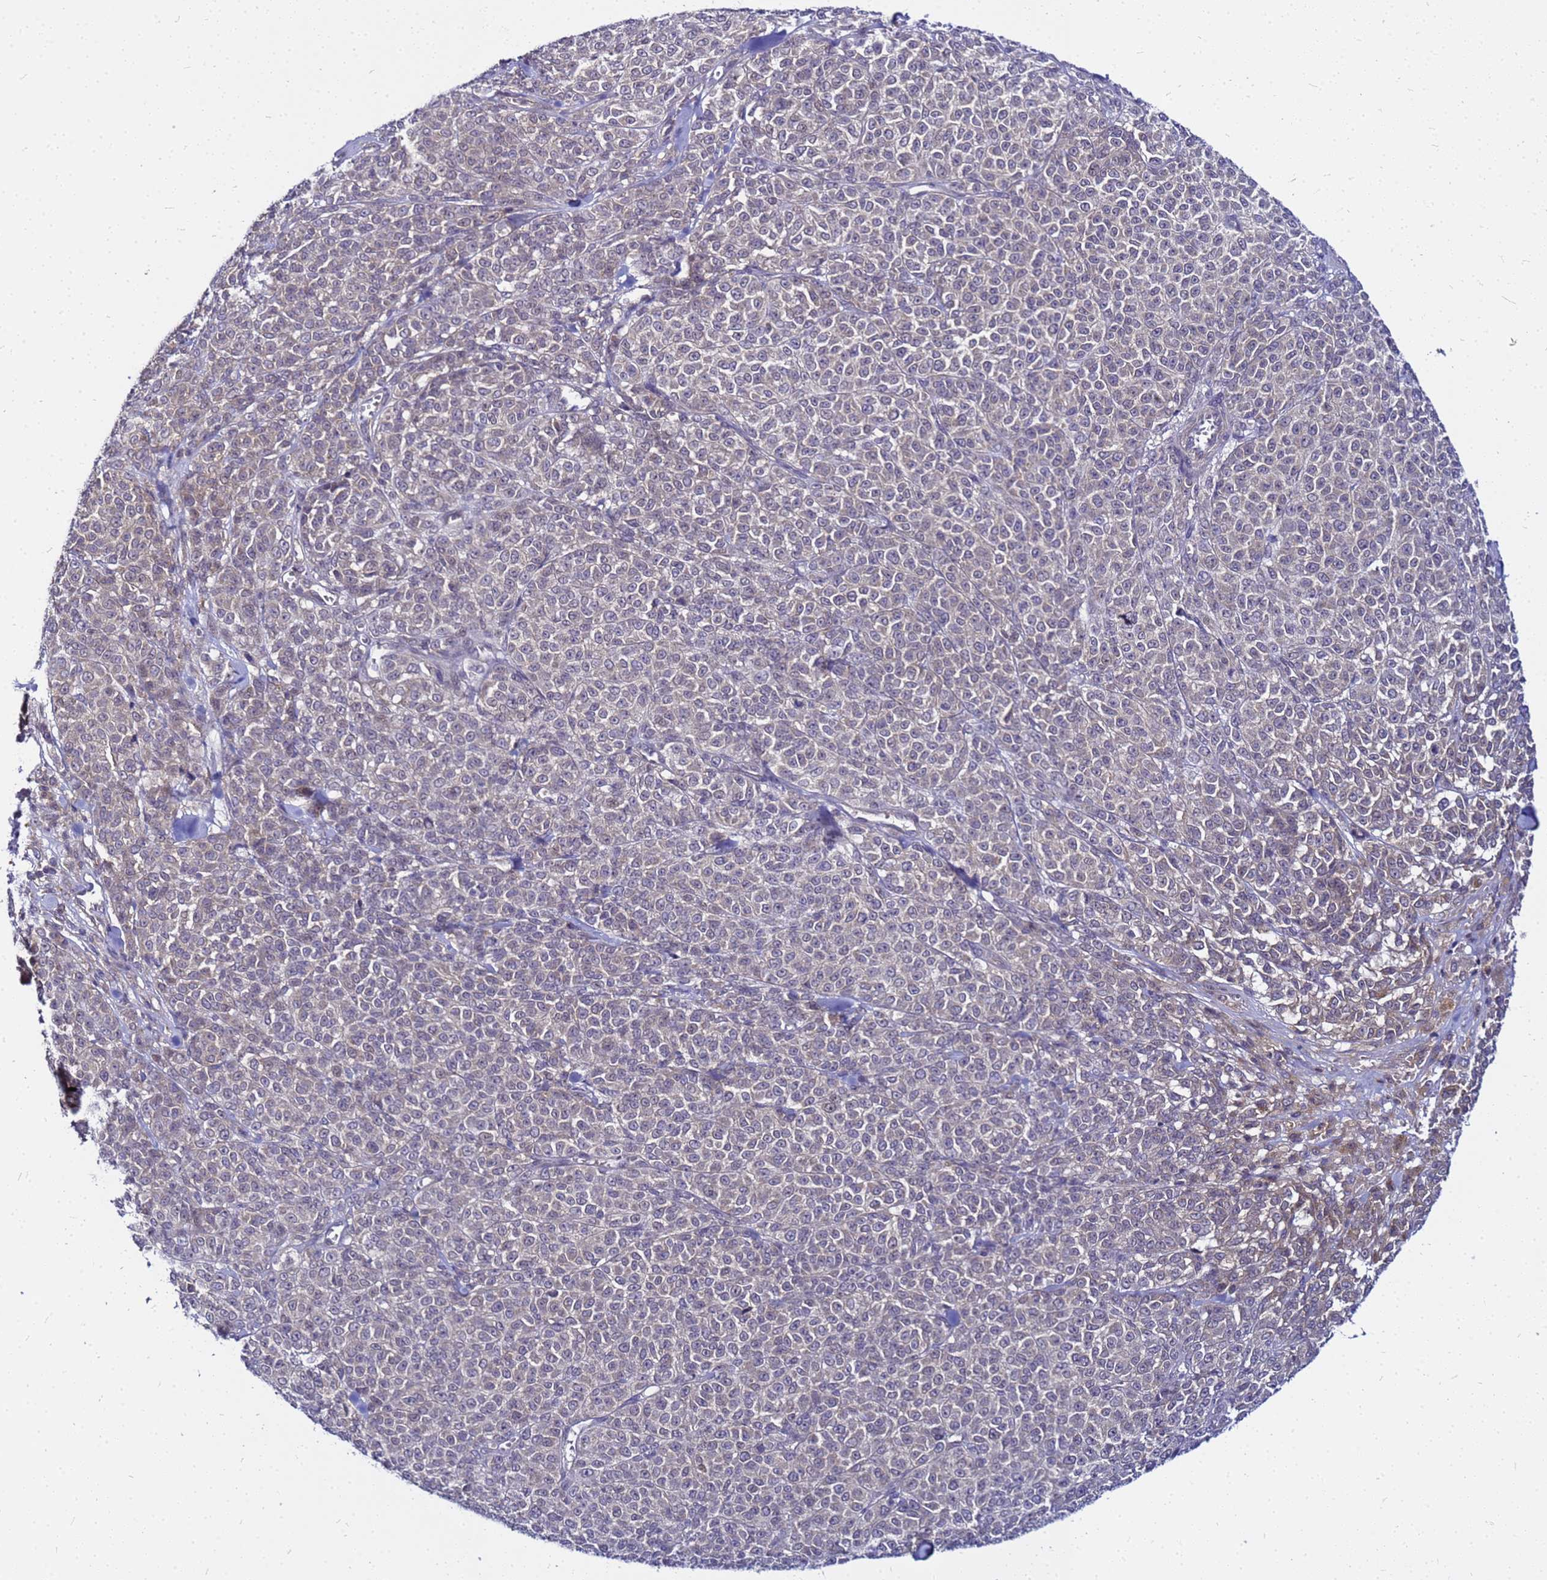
{"staining": {"intensity": "negative", "quantity": "none", "location": "none"}, "tissue": "melanoma", "cell_type": "Tumor cells", "image_type": "cancer", "snomed": [{"axis": "morphology", "description": "Normal tissue, NOS"}, {"axis": "morphology", "description": "Malignant melanoma, NOS"}, {"axis": "topography", "description": "Skin"}], "caption": "High magnification brightfield microscopy of melanoma stained with DAB (3,3'-diaminobenzidine) (brown) and counterstained with hematoxylin (blue): tumor cells show no significant positivity.", "gene": "SAT1", "patient": {"sex": "female", "age": 34}}